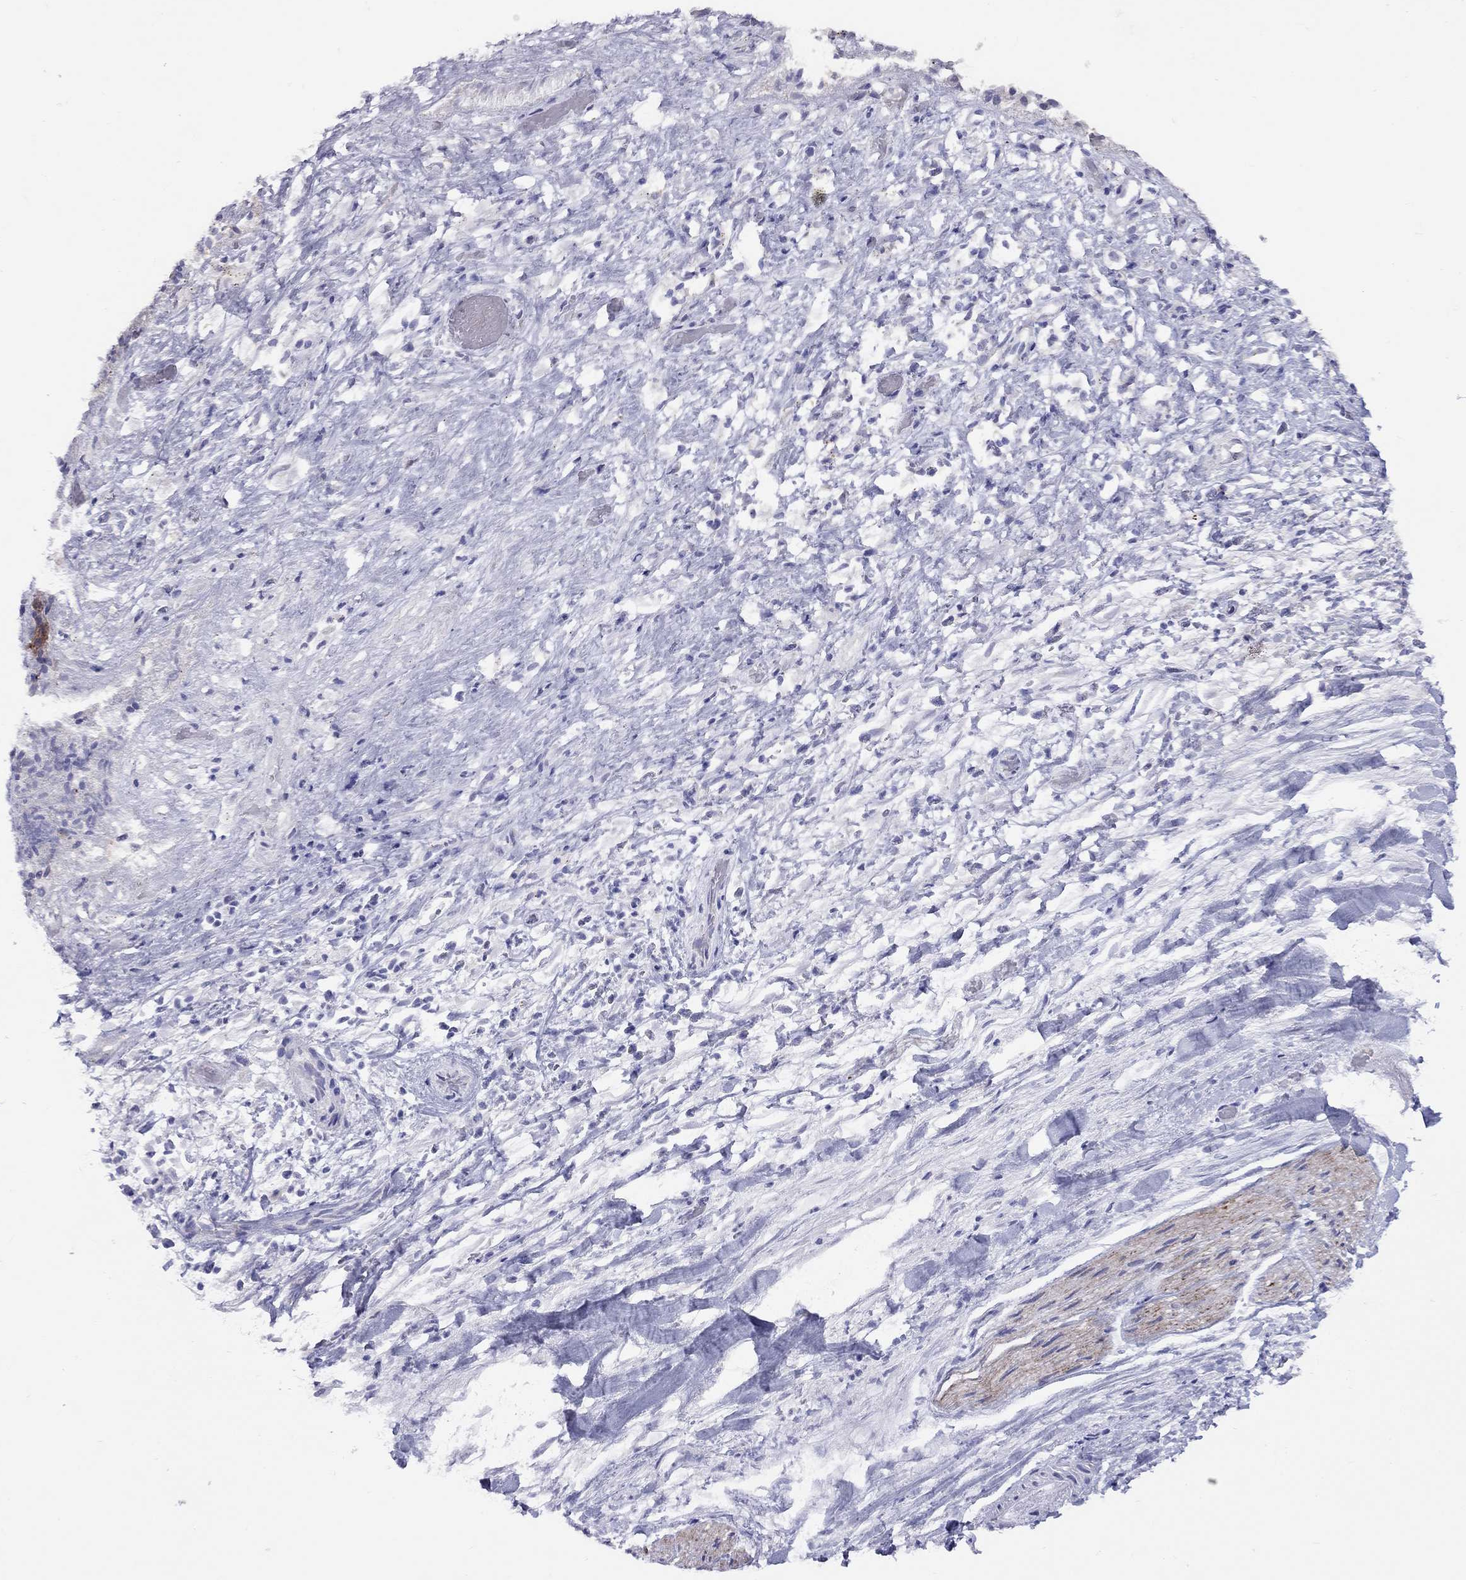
{"staining": {"intensity": "negative", "quantity": "none", "location": "none"}, "tissue": "liver cancer", "cell_type": "Tumor cells", "image_type": "cancer", "snomed": [{"axis": "morphology", "description": "Cholangiocarcinoma"}, {"axis": "topography", "description": "Liver"}], "caption": "IHC micrograph of human liver cancer (cholangiocarcinoma) stained for a protein (brown), which reveals no staining in tumor cells.", "gene": "MAGEB4", "patient": {"sex": "female", "age": 52}}